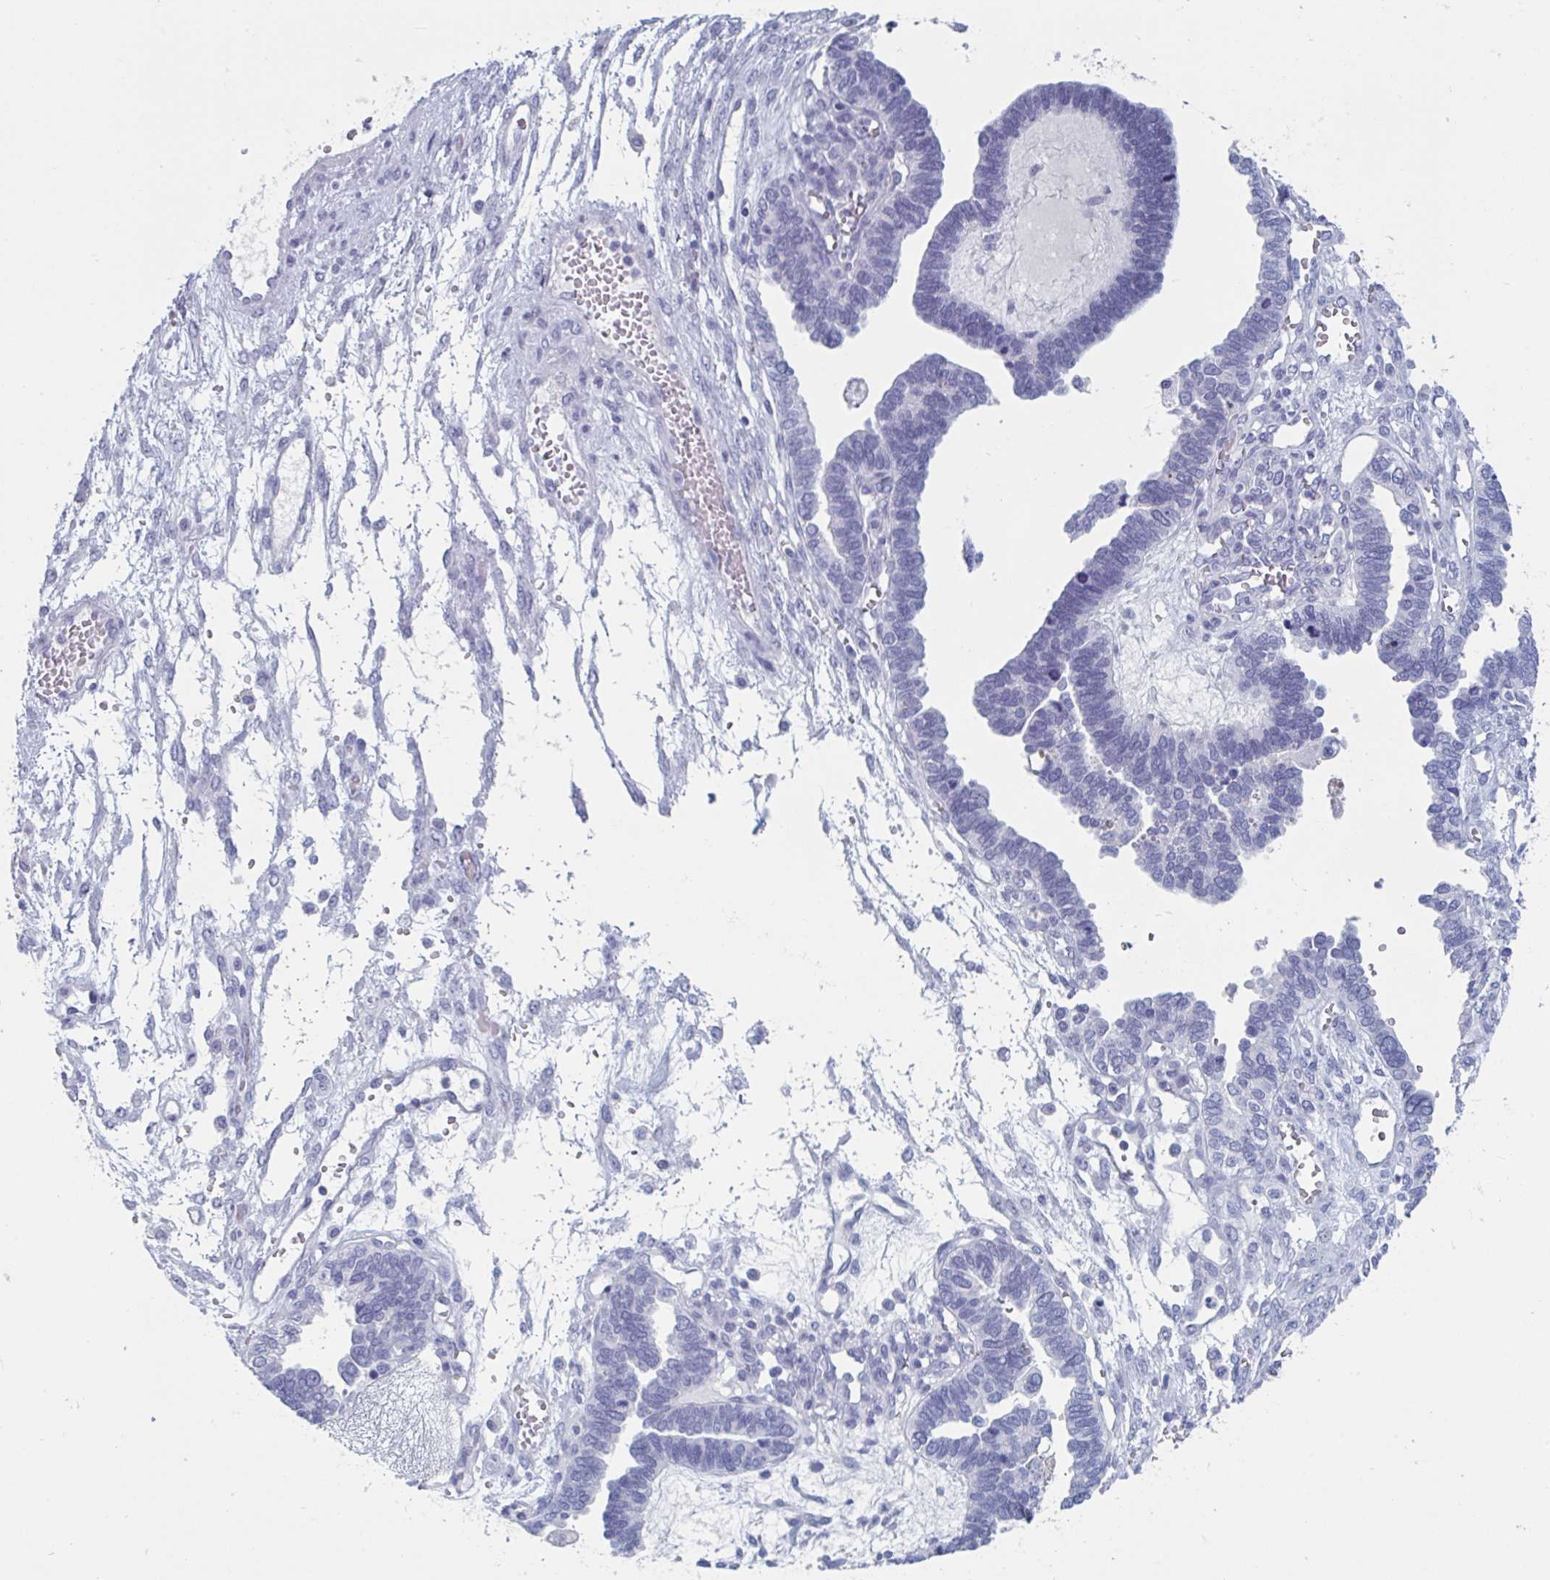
{"staining": {"intensity": "negative", "quantity": "none", "location": "none"}, "tissue": "ovarian cancer", "cell_type": "Tumor cells", "image_type": "cancer", "snomed": [{"axis": "morphology", "description": "Cystadenocarcinoma, serous, NOS"}, {"axis": "topography", "description": "Ovary"}], "caption": "The immunohistochemistry image has no significant staining in tumor cells of ovarian cancer tissue.", "gene": "NDUFC2", "patient": {"sex": "female", "age": 51}}